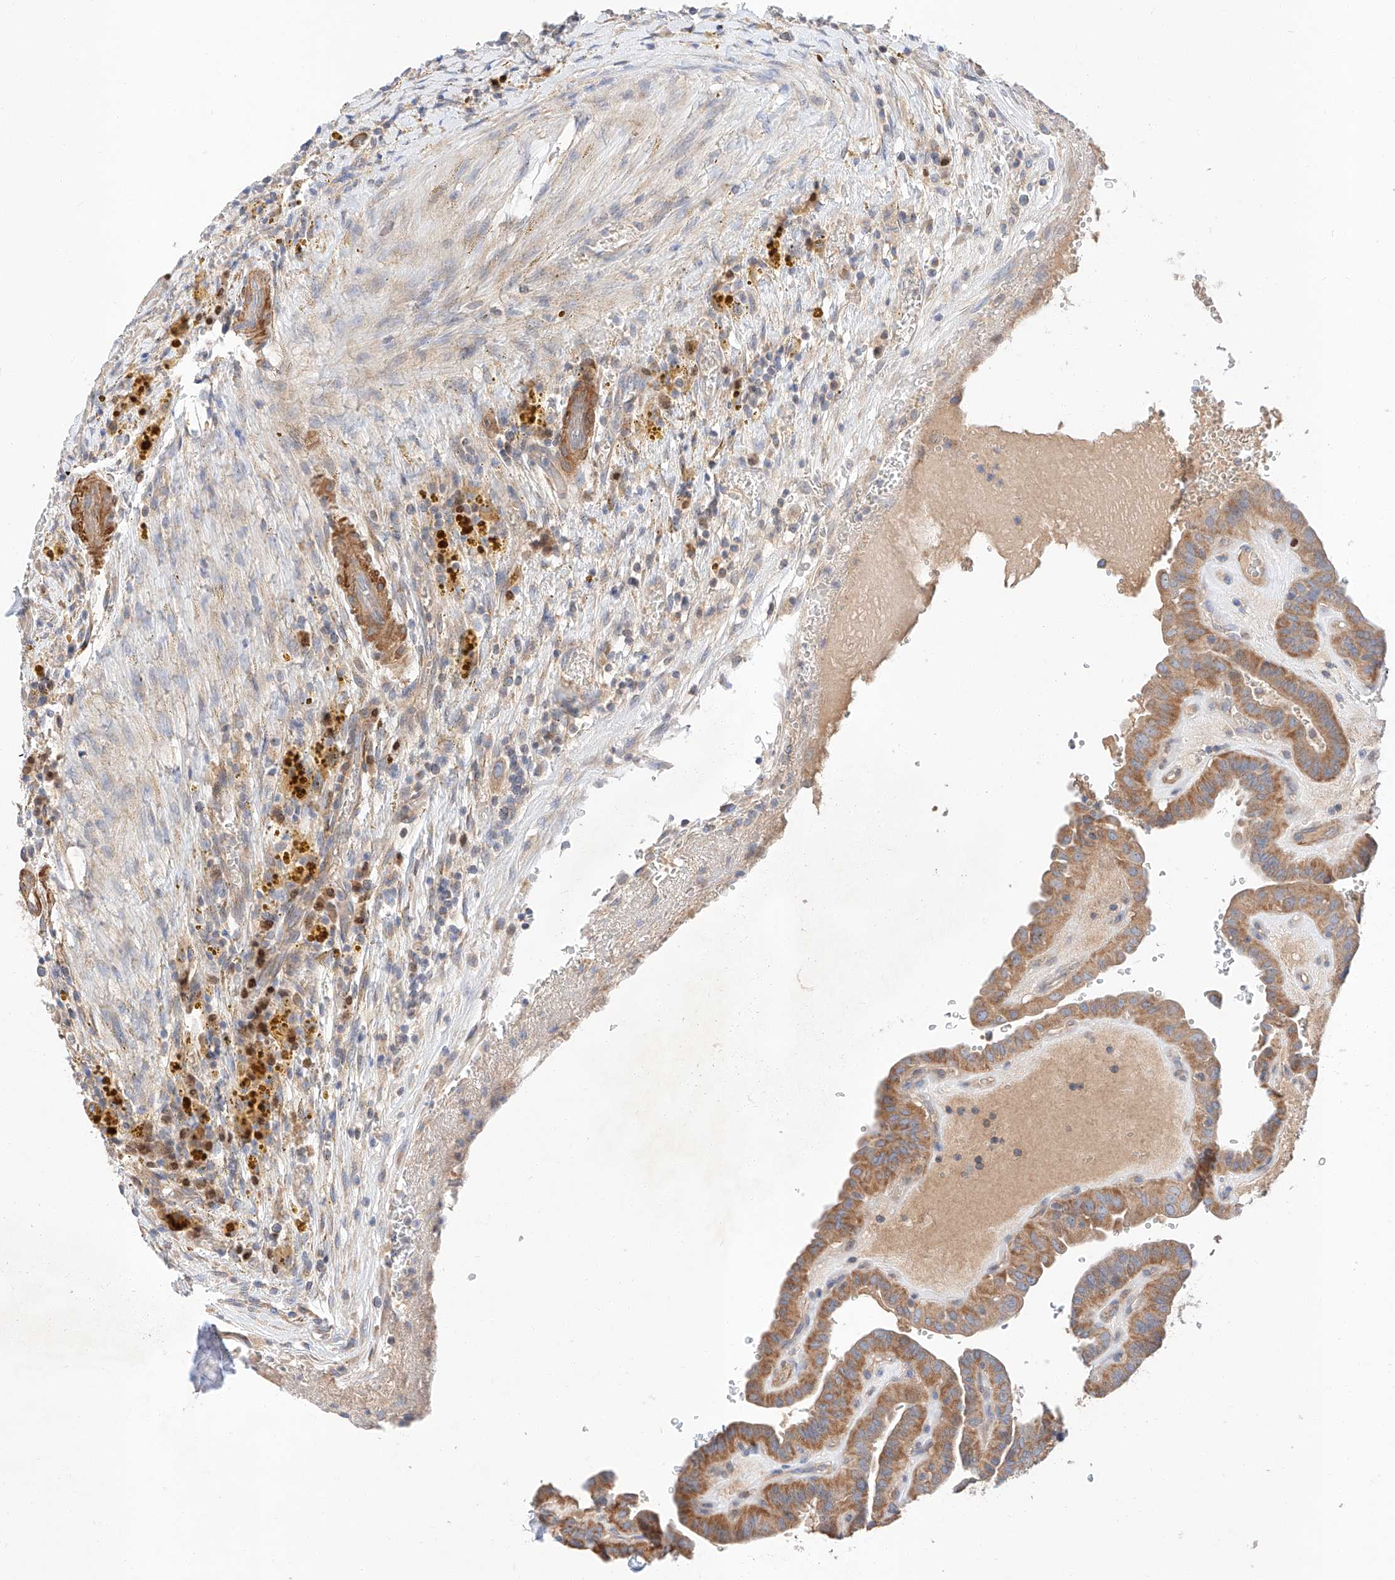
{"staining": {"intensity": "moderate", "quantity": ">75%", "location": "cytoplasmic/membranous"}, "tissue": "thyroid cancer", "cell_type": "Tumor cells", "image_type": "cancer", "snomed": [{"axis": "morphology", "description": "Papillary adenocarcinoma, NOS"}, {"axis": "topography", "description": "Thyroid gland"}], "caption": "Immunohistochemical staining of papillary adenocarcinoma (thyroid) exhibits medium levels of moderate cytoplasmic/membranous protein staining in about >75% of tumor cells.", "gene": "C6orf118", "patient": {"sex": "male", "age": 77}}